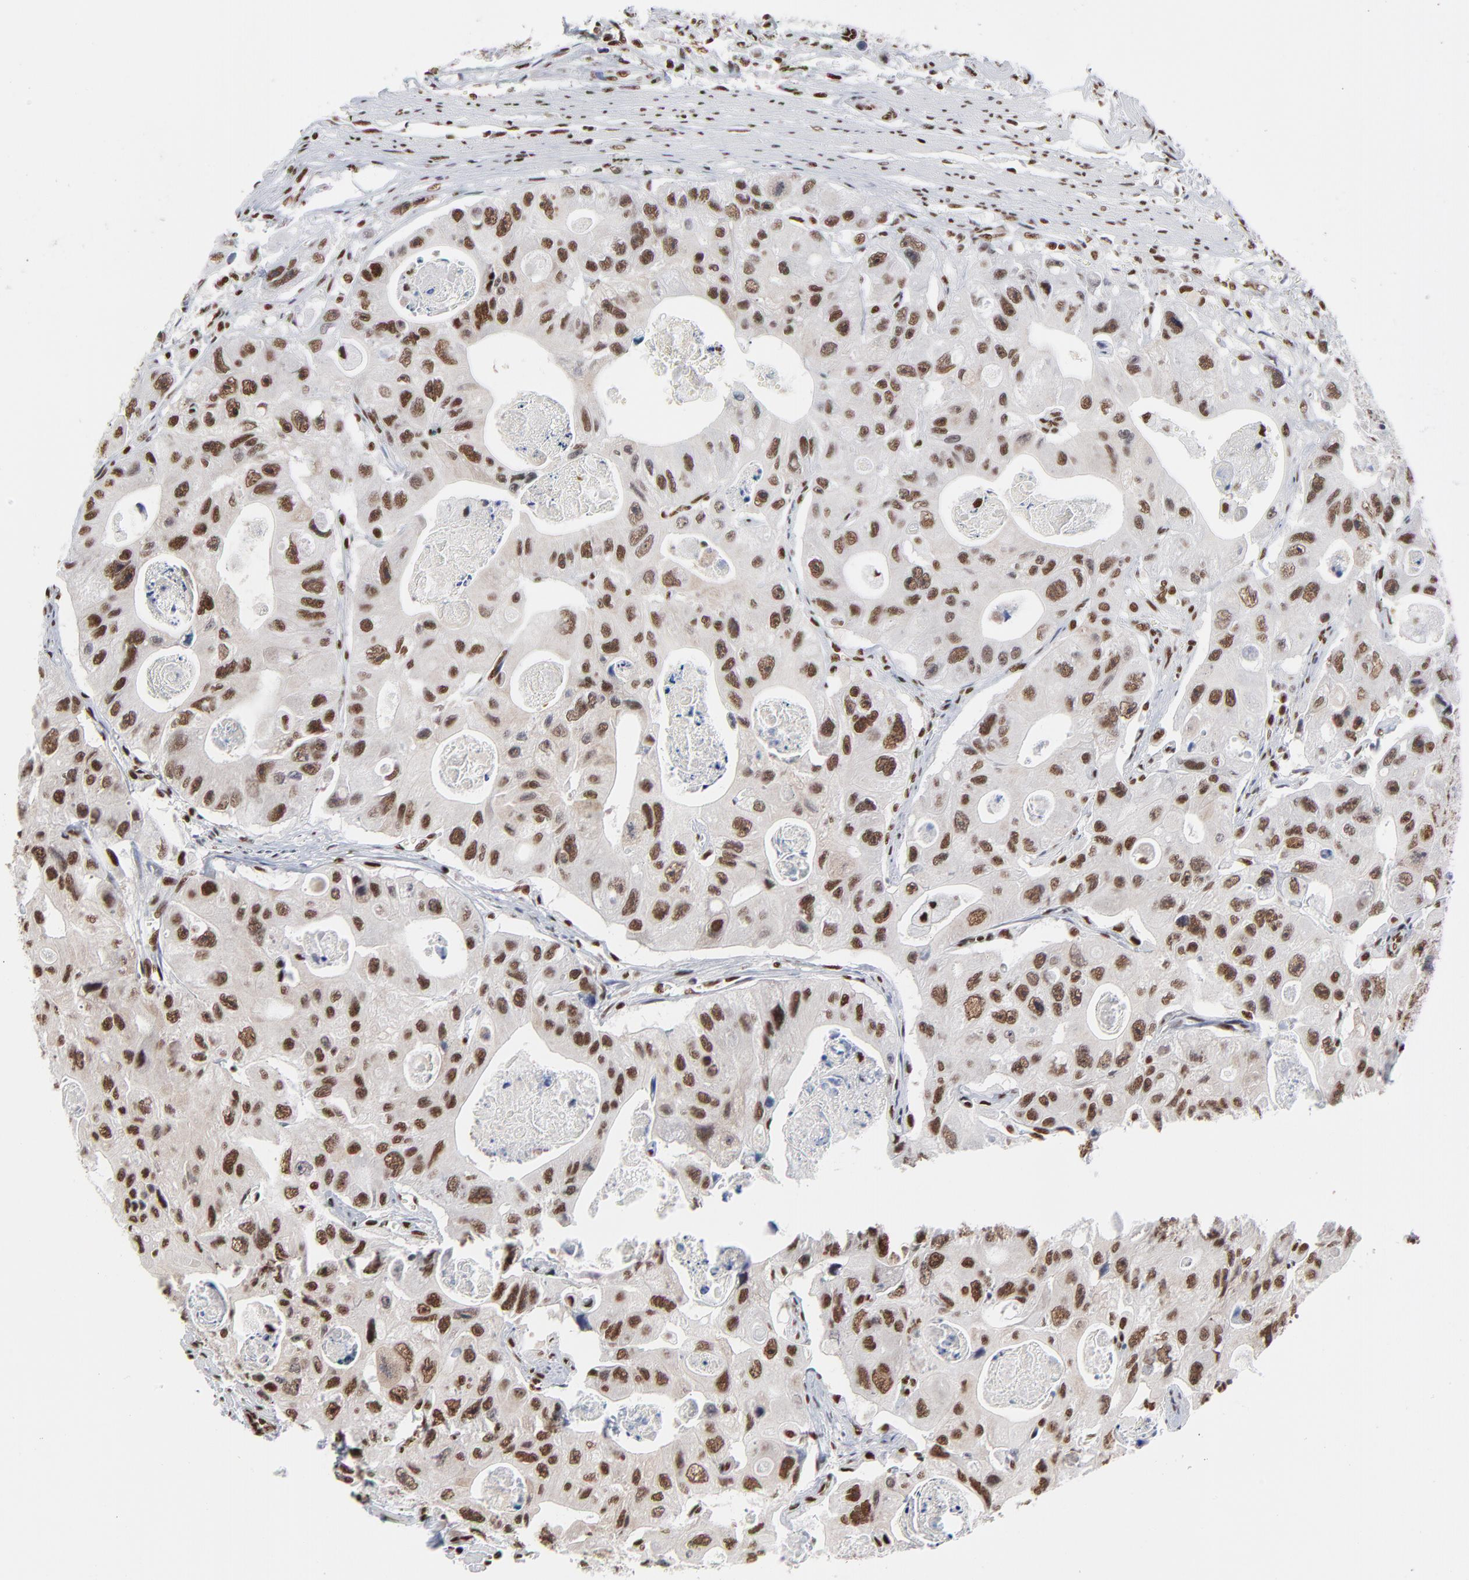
{"staining": {"intensity": "strong", "quantity": ">75%", "location": "nuclear"}, "tissue": "colorectal cancer", "cell_type": "Tumor cells", "image_type": "cancer", "snomed": [{"axis": "morphology", "description": "Adenocarcinoma, NOS"}, {"axis": "topography", "description": "Colon"}], "caption": "Immunohistochemical staining of colorectal cancer displays high levels of strong nuclear protein expression in about >75% of tumor cells. Ihc stains the protein of interest in brown and the nuclei are stained blue.", "gene": "CREB1", "patient": {"sex": "female", "age": 46}}